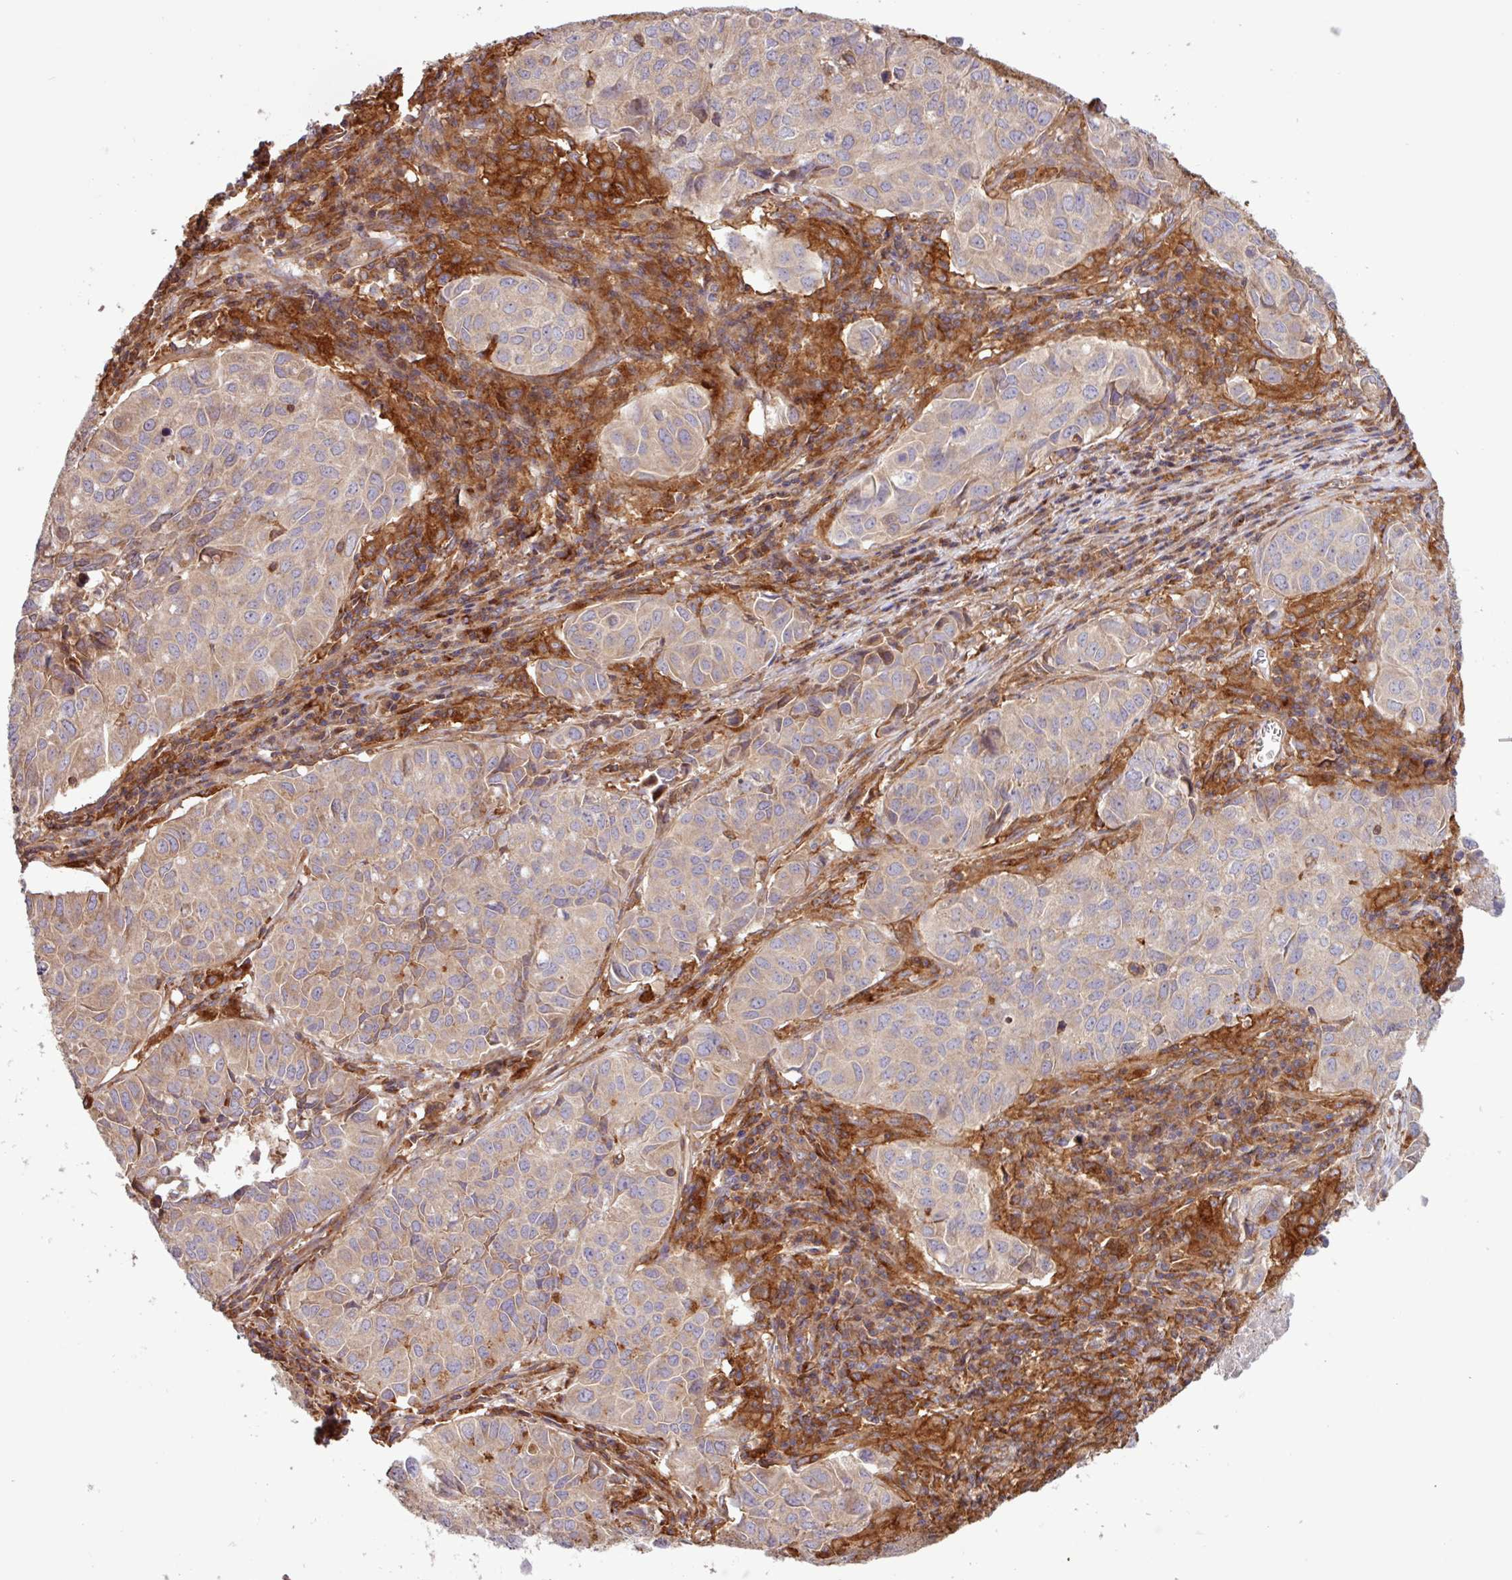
{"staining": {"intensity": "weak", "quantity": "25%-75%", "location": "cytoplasmic/membranous"}, "tissue": "lung cancer", "cell_type": "Tumor cells", "image_type": "cancer", "snomed": [{"axis": "morphology", "description": "Adenocarcinoma, NOS"}, {"axis": "topography", "description": "Lung"}], "caption": "Brown immunohistochemical staining in adenocarcinoma (lung) demonstrates weak cytoplasmic/membranous staining in about 25%-75% of tumor cells.", "gene": "ACTR3", "patient": {"sex": "female", "age": 50}}